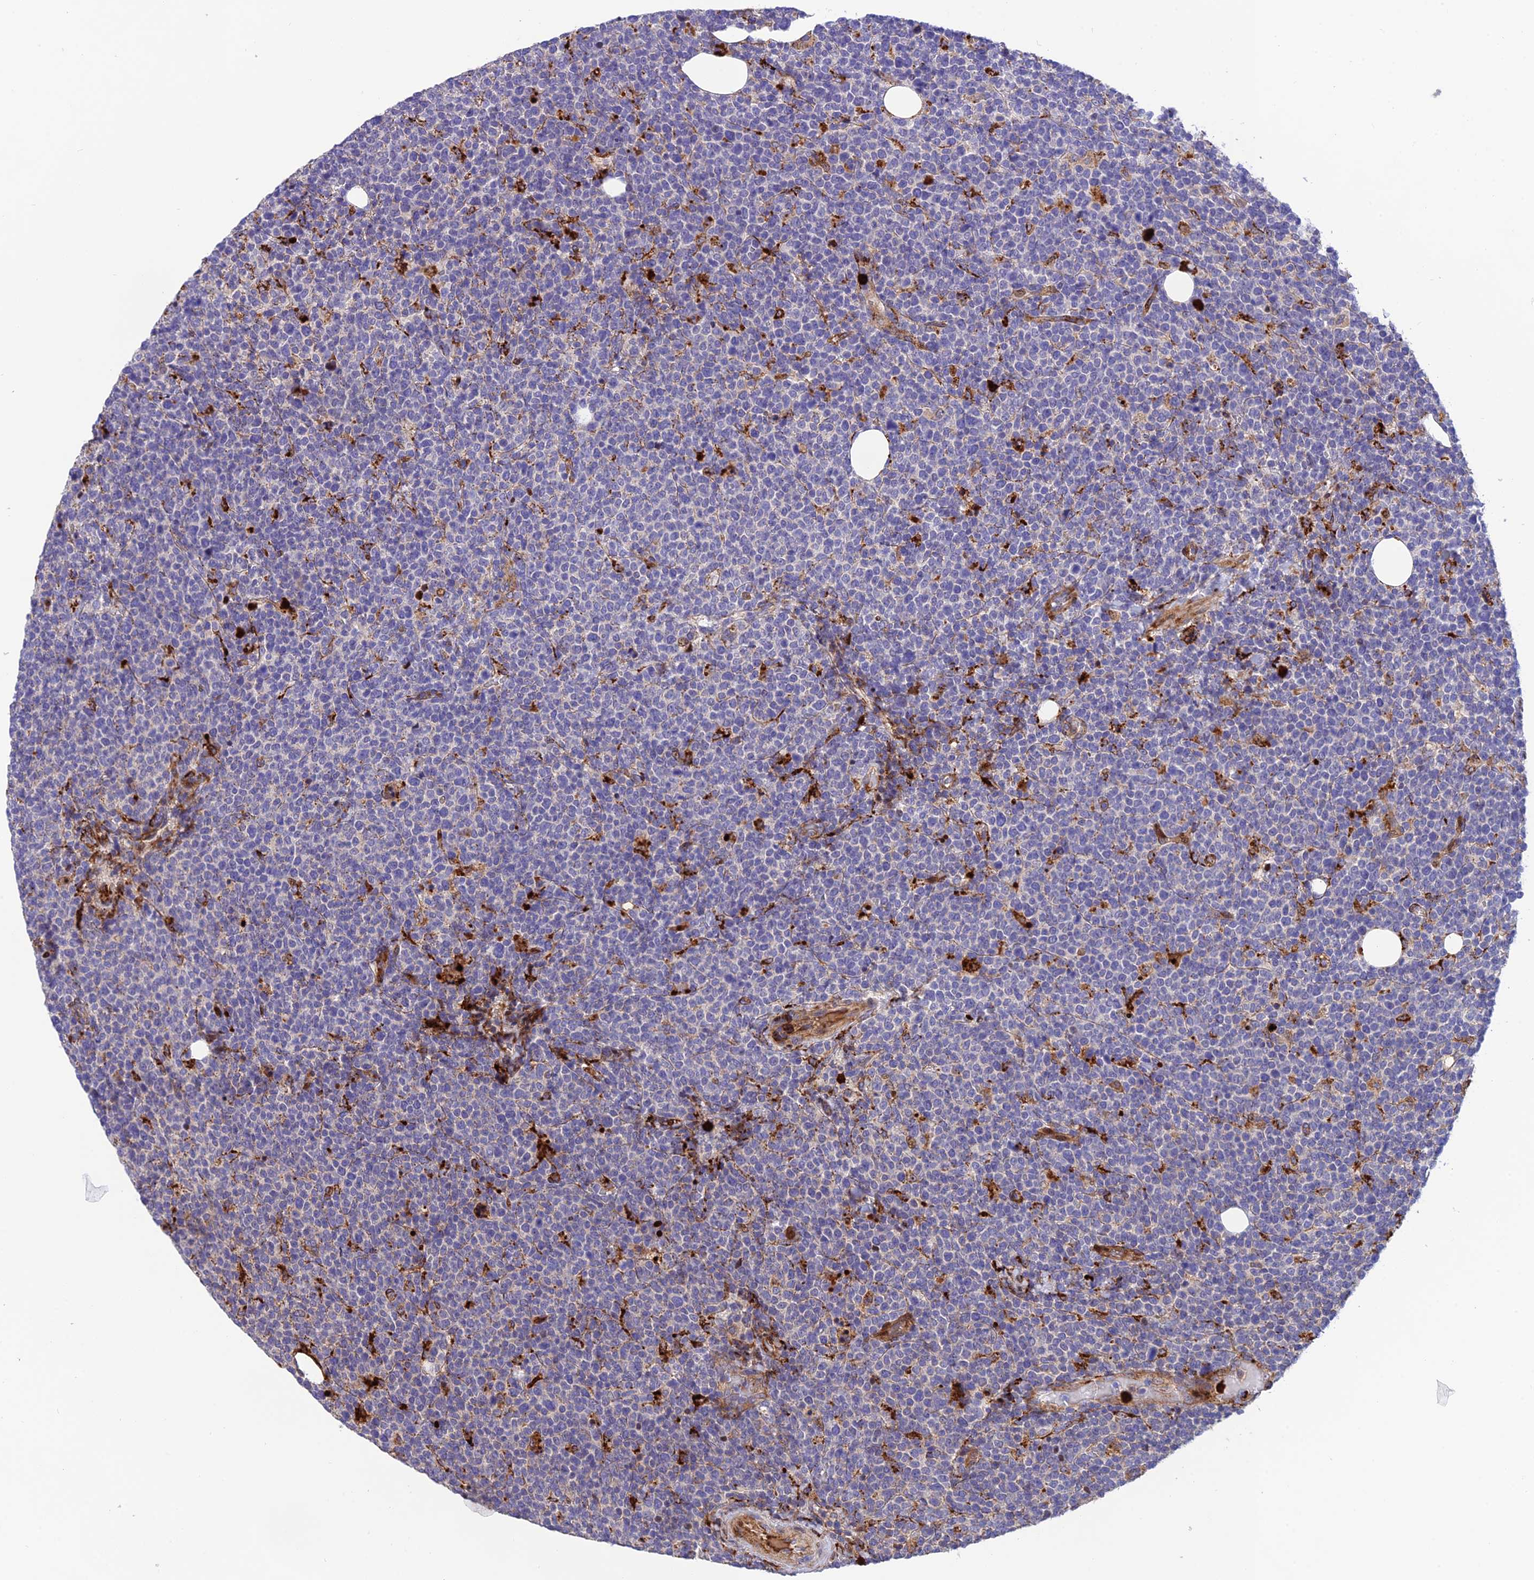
{"staining": {"intensity": "negative", "quantity": "none", "location": "none"}, "tissue": "lymphoma", "cell_type": "Tumor cells", "image_type": "cancer", "snomed": [{"axis": "morphology", "description": "Malignant lymphoma, non-Hodgkin's type, High grade"}, {"axis": "topography", "description": "Lymph node"}], "caption": "Immunohistochemical staining of lymphoma exhibits no significant staining in tumor cells.", "gene": "CPSF4L", "patient": {"sex": "male", "age": 61}}